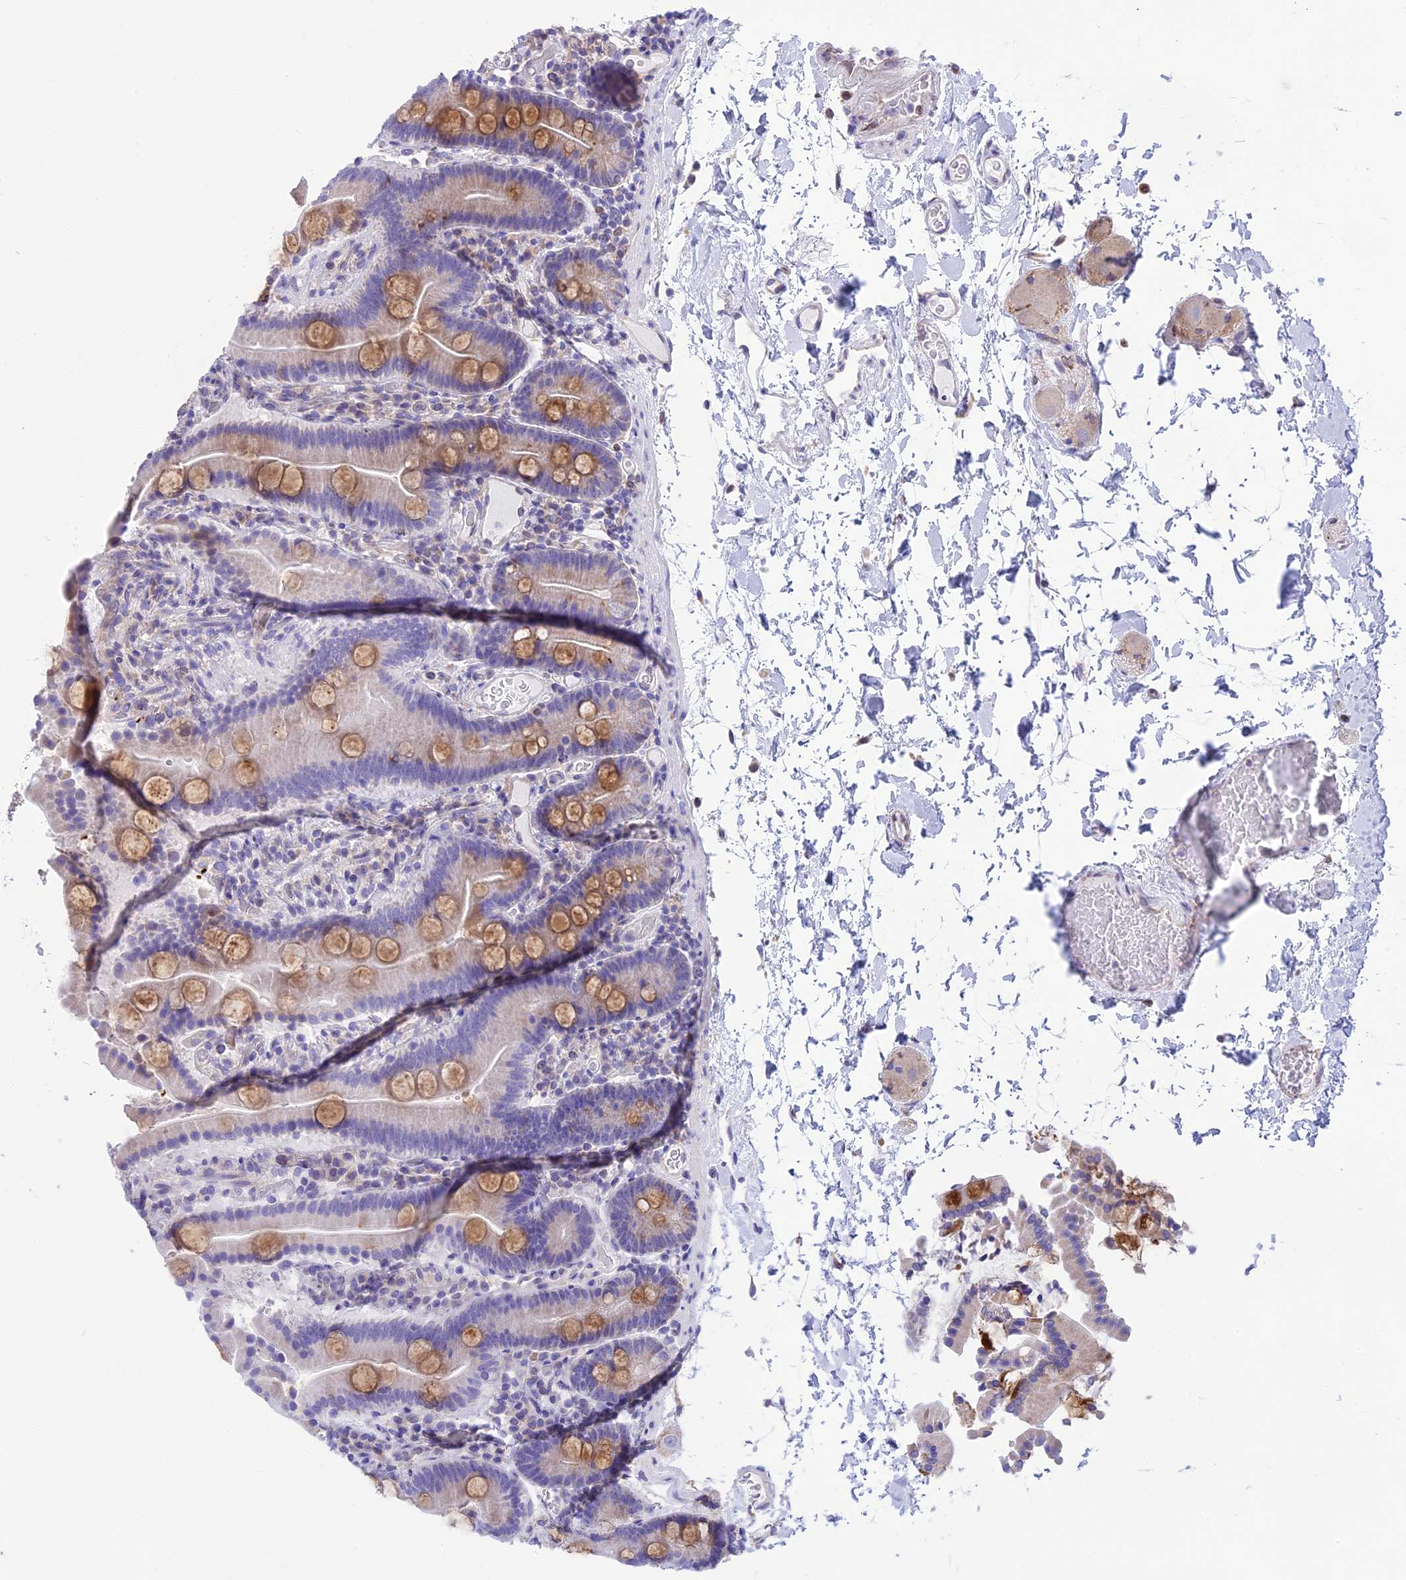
{"staining": {"intensity": "moderate", "quantity": "<25%", "location": "cytoplasmic/membranous"}, "tissue": "duodenum", "cell_type": "Glandular cells", "image_type": "normal", "snomed": [{"axis": "morphology", "description": "Normal tissue, NOS"}, {"axis": "topography", "description": "Duodenum"}], "caption": "Benign duodenum reveals moderate cytoplasmic/membranous positivity in approximately <25% of glandular cells.", "gene": "DOC2B", "patient": {"sex": "male", "age": 55}}